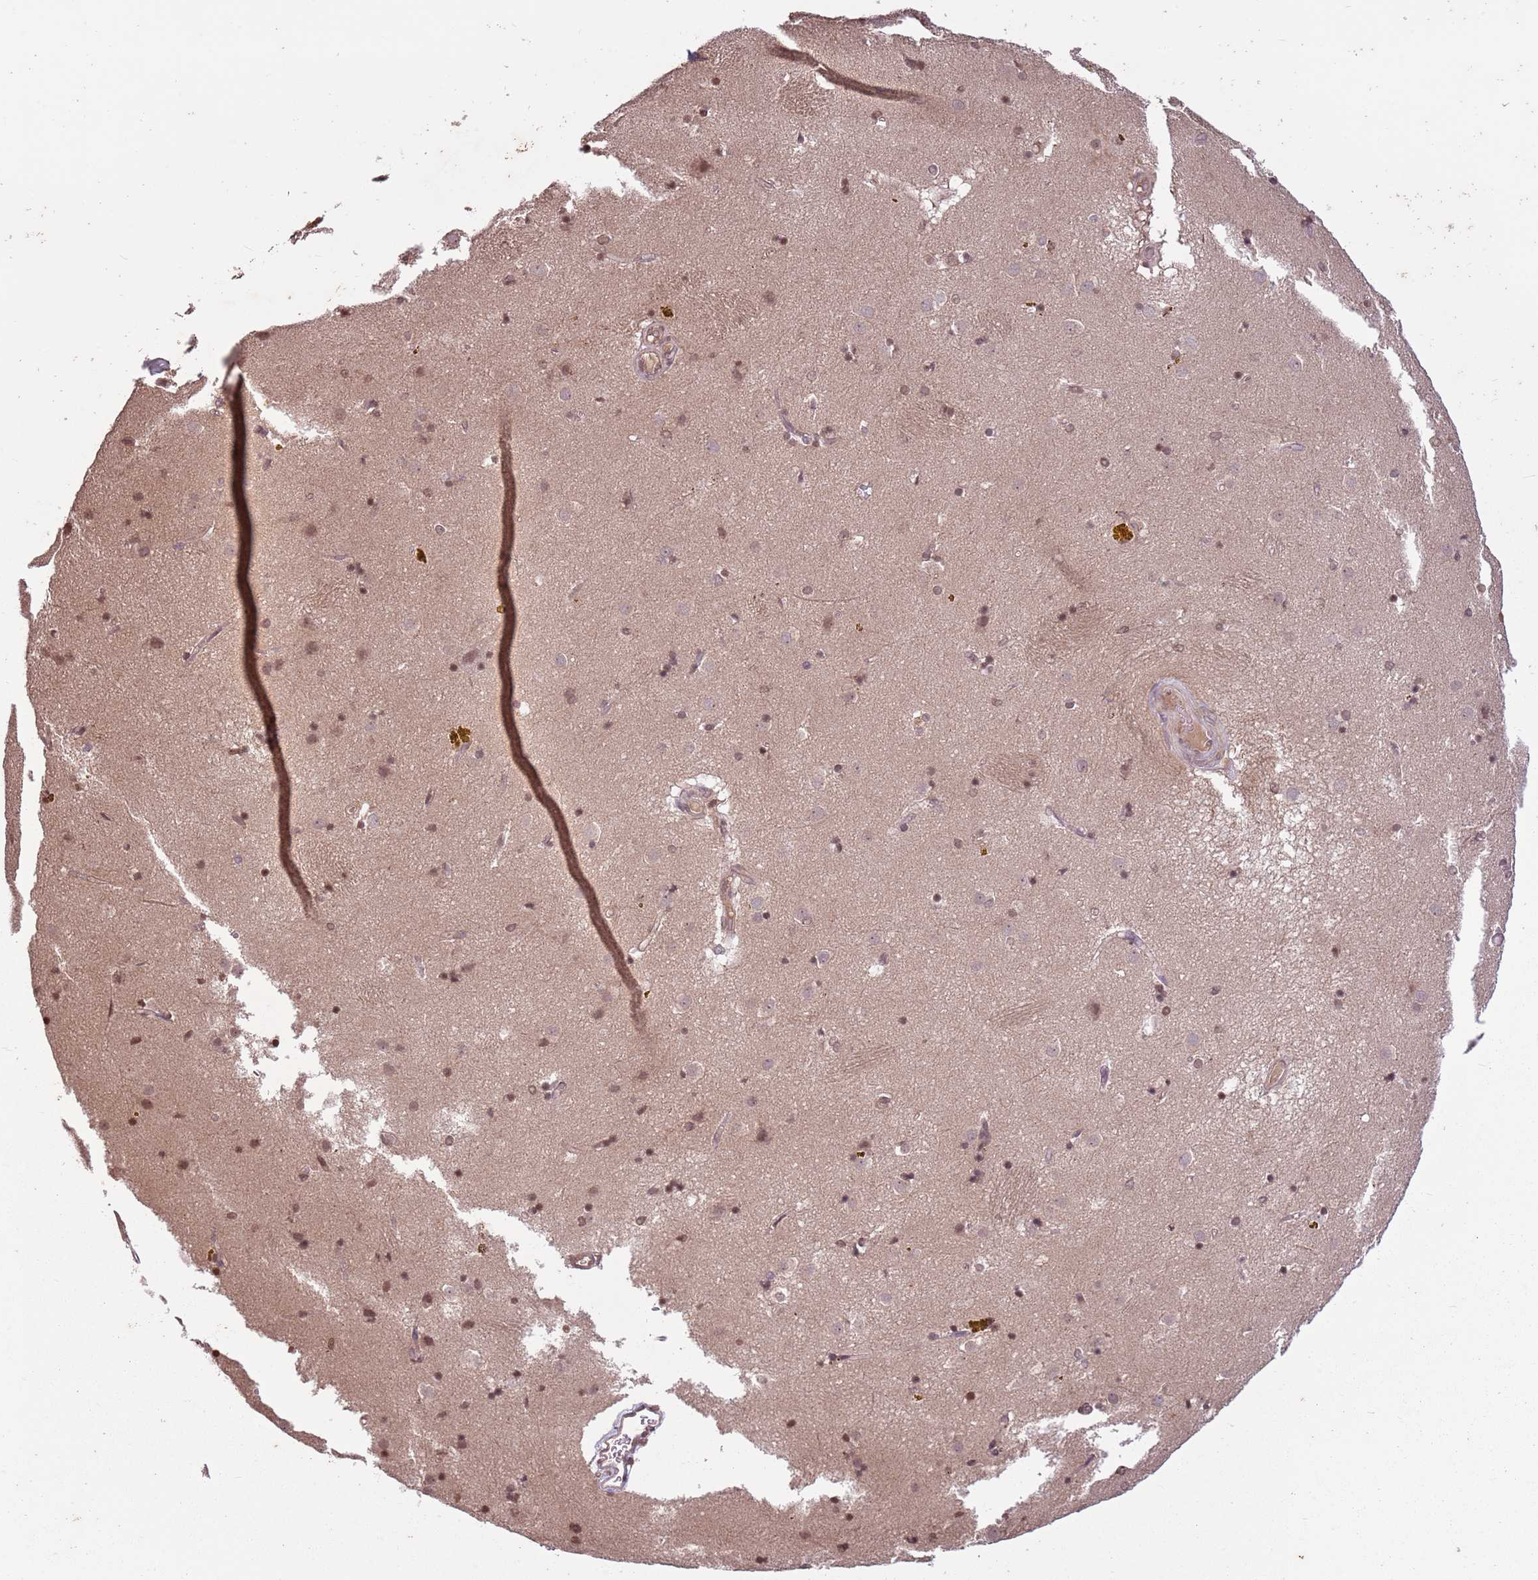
{"staining": {"intensity": "moderate", "quantity": "<25%", "location": "nuclear"}, "tissue": "caudate", "cell_type": "Glial cells", "image_type": "normal", "snomed": [{"axis": "morphology", "description": "Normal tissue, NOS"}, {"axis": "topography", "description": "Lateral ventricle wall"}], "caption": "This histopathology image demonstrates immunohistochemistry (IHC) staining of benign caudate, with low moderate nuclear expression in about <25% of glial cells.", "gene": "CAPN9", "patient": {"sex": "male", "age": 70}}